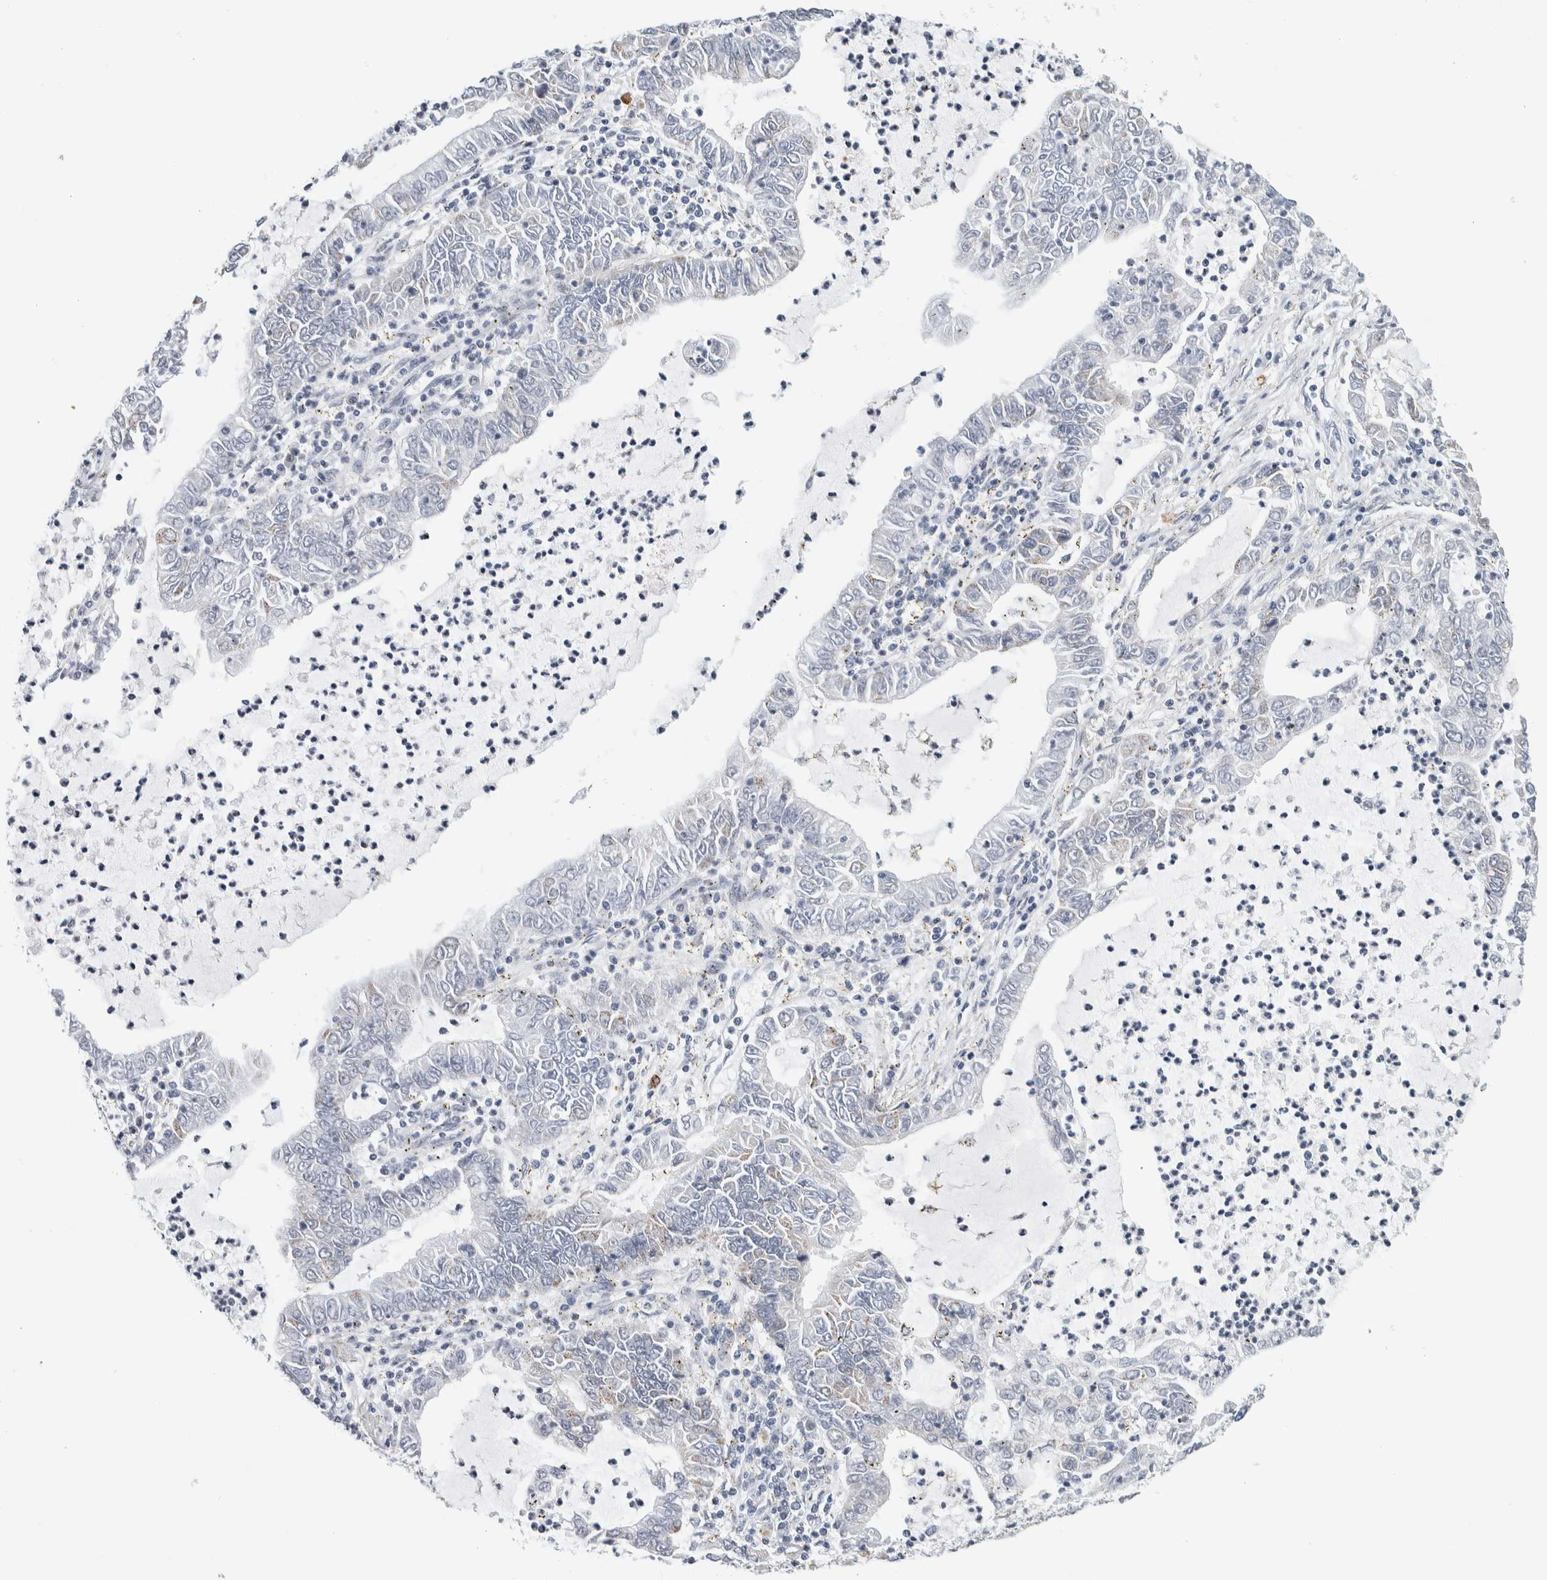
{"staining": {"intensity": "negative", "quantity": "none", "location": "none"}, "tissue": "lung cancer", "cell_type": "Tumor cells", "image_type": "cancer", "snomed": [{"axis": "morphology", "description": "Adenocarcinoma, NOS"}, {"axis": "topography", "description": "Lung"}], "caption": "Tumor cells show no significant protein expression in adenocarcinoma (lung).", "gene": "SCN2A", "patient": {"sex": "female", "age": 51}}